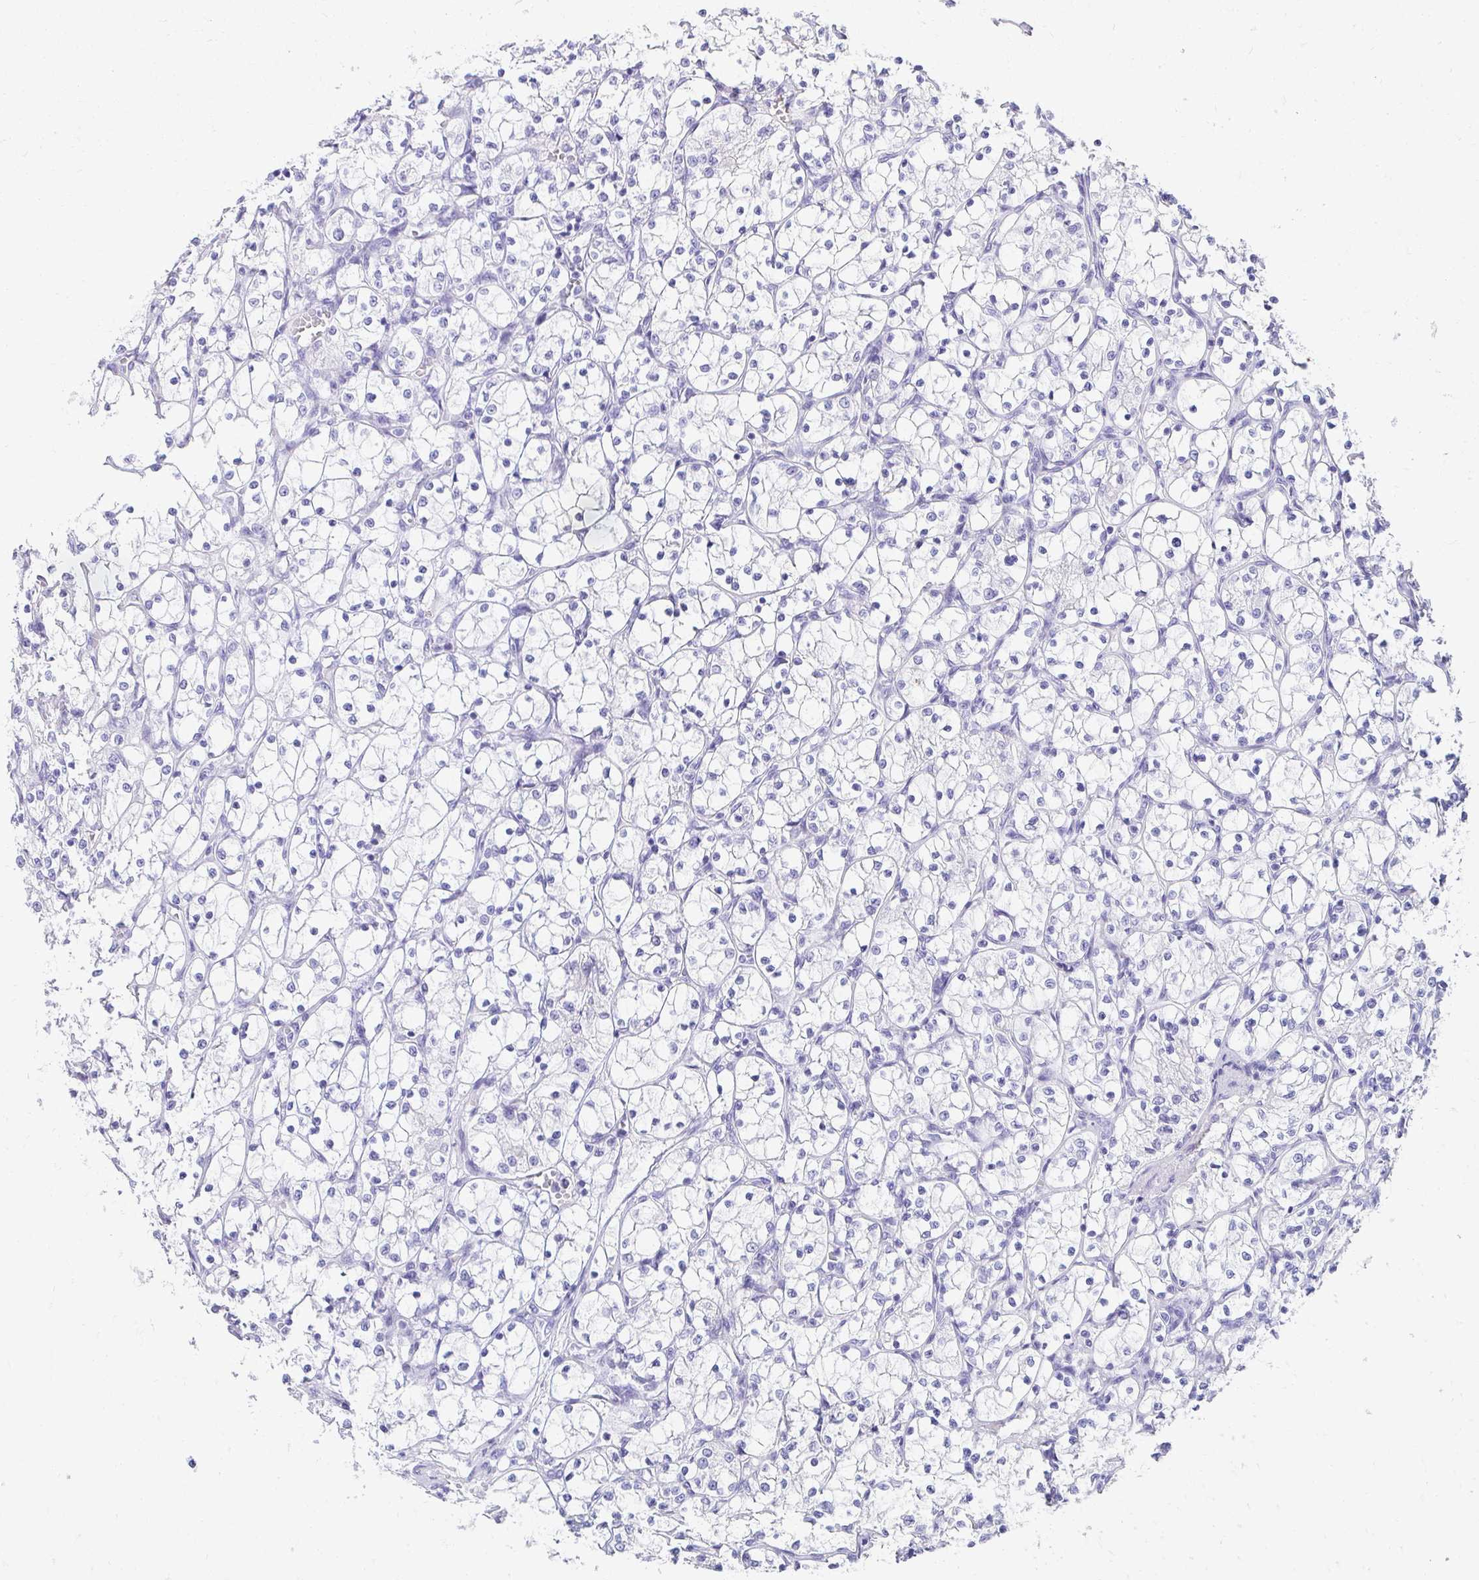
{"staining": {"intensity": "negative", "quantity": "none", "location": "none"}, "tissue": "renal cancer", "cell_type": "Tumor cells", "image_type": "cancer", "snomed": [{"axis": "morphology", "description": "Adenocarcinoma, NOS"}, {"axis": "topography", "description": "Kidney"}], "caption": "IHC image of neoplastic tissue: renal adenocarcinoma stained with DAB (3,3'-diaminobenzidine) demonstrates no significant protein expression in tumor cells.", "gene": "SEC14L3", "patient": {"sex": "female", "age": 69}}